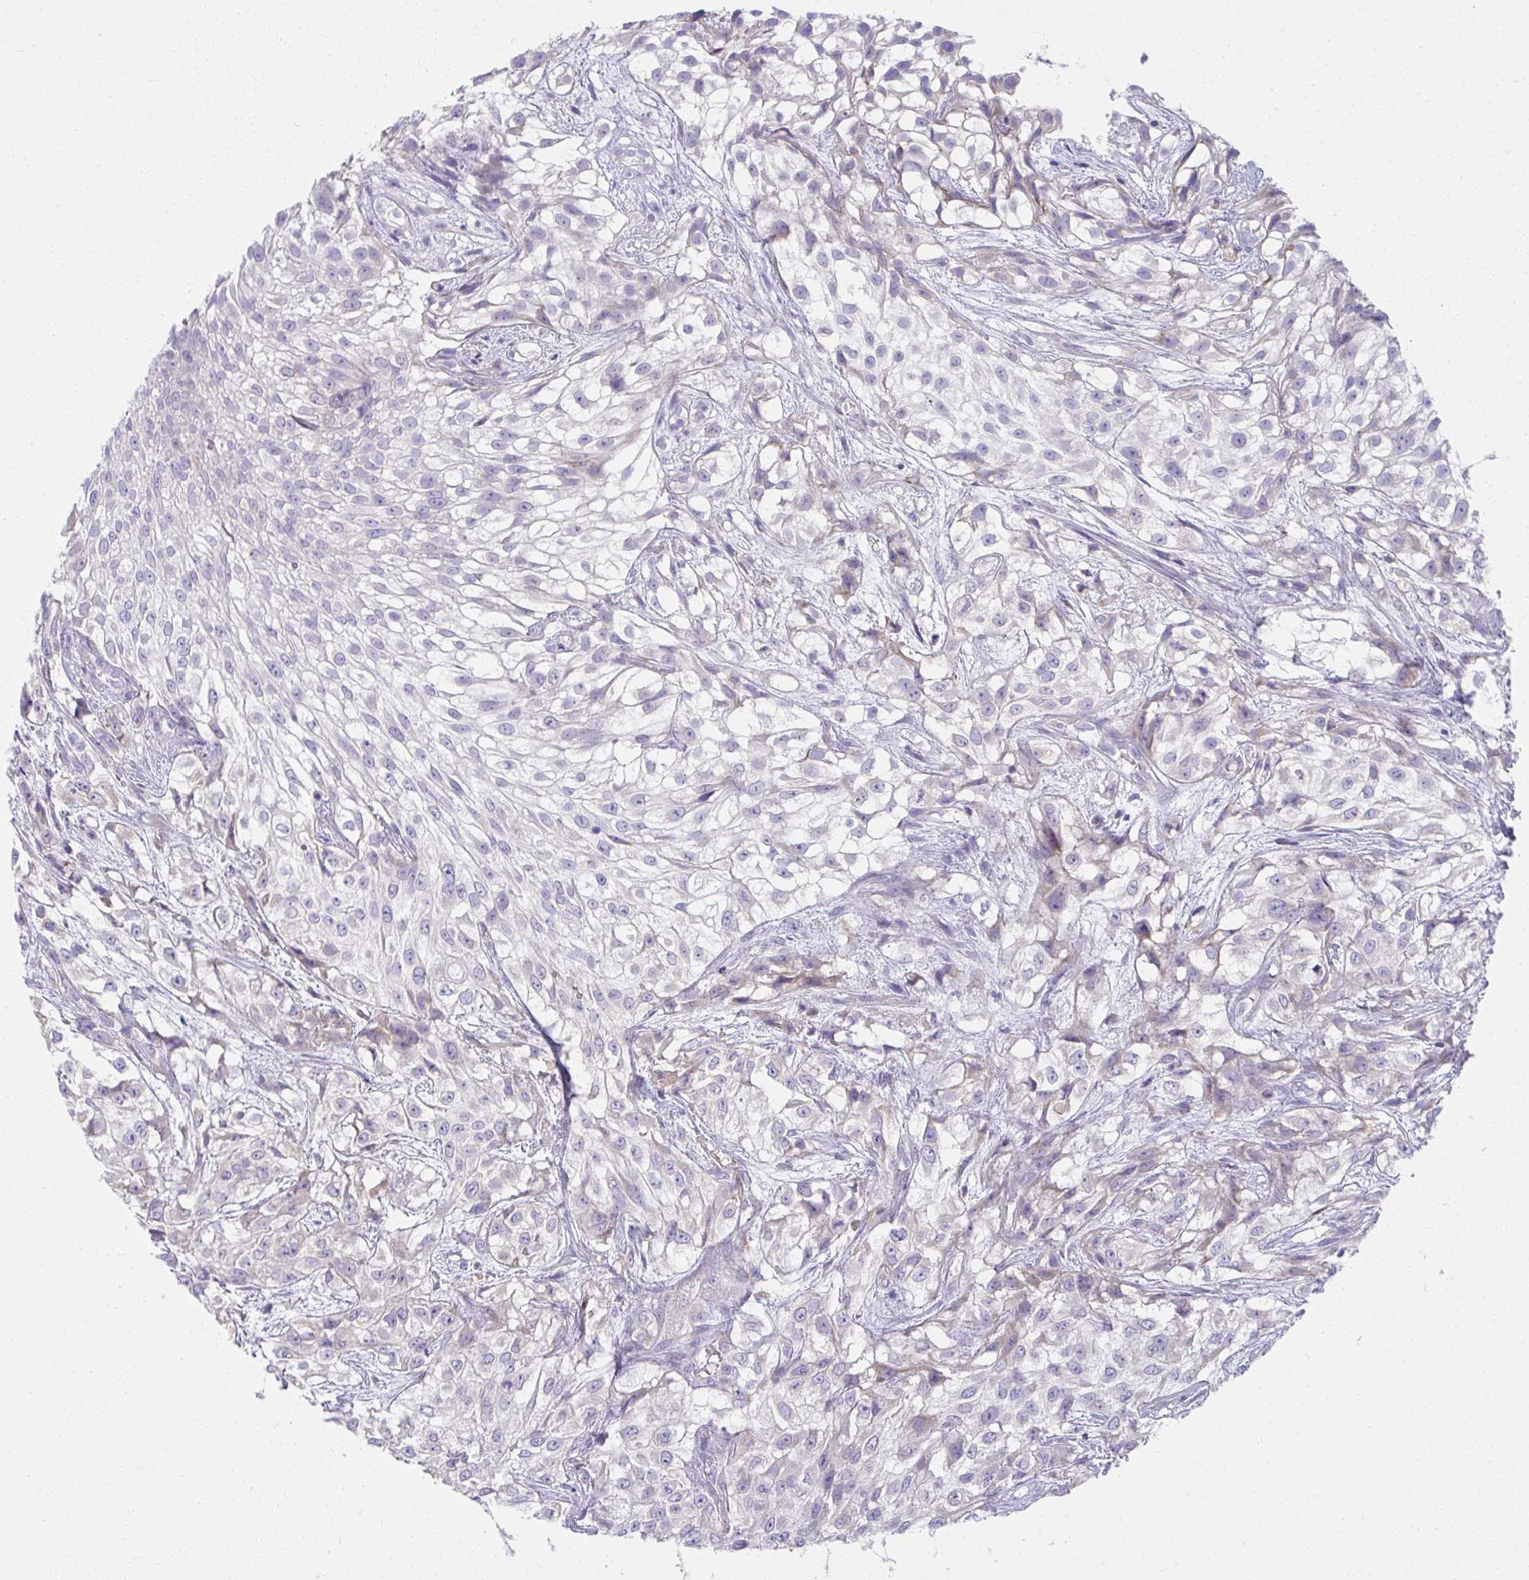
{"staining": {"intensity": "negative", "quantity": "none", "location": "none"}, "tissue": "urothelial cancer", "cell_type": "Tumor cells", "image_type": "cancer", "snomed": [{"axis": "morphology", "description": "Urothelial carcinoma, High grade"}, {"axis": "topography", "description": "Urinary bladder"}], "caption": "Tumor cells show no significant positivity in urothelial cancer. The staining was performed using DAB to visualize the protein expression in brown, while the nuclei were stained in blue with hematoxylin (Magnification: 20x).", "gene": "FASLG", "patient": {"sex": "male", "age": 56}}